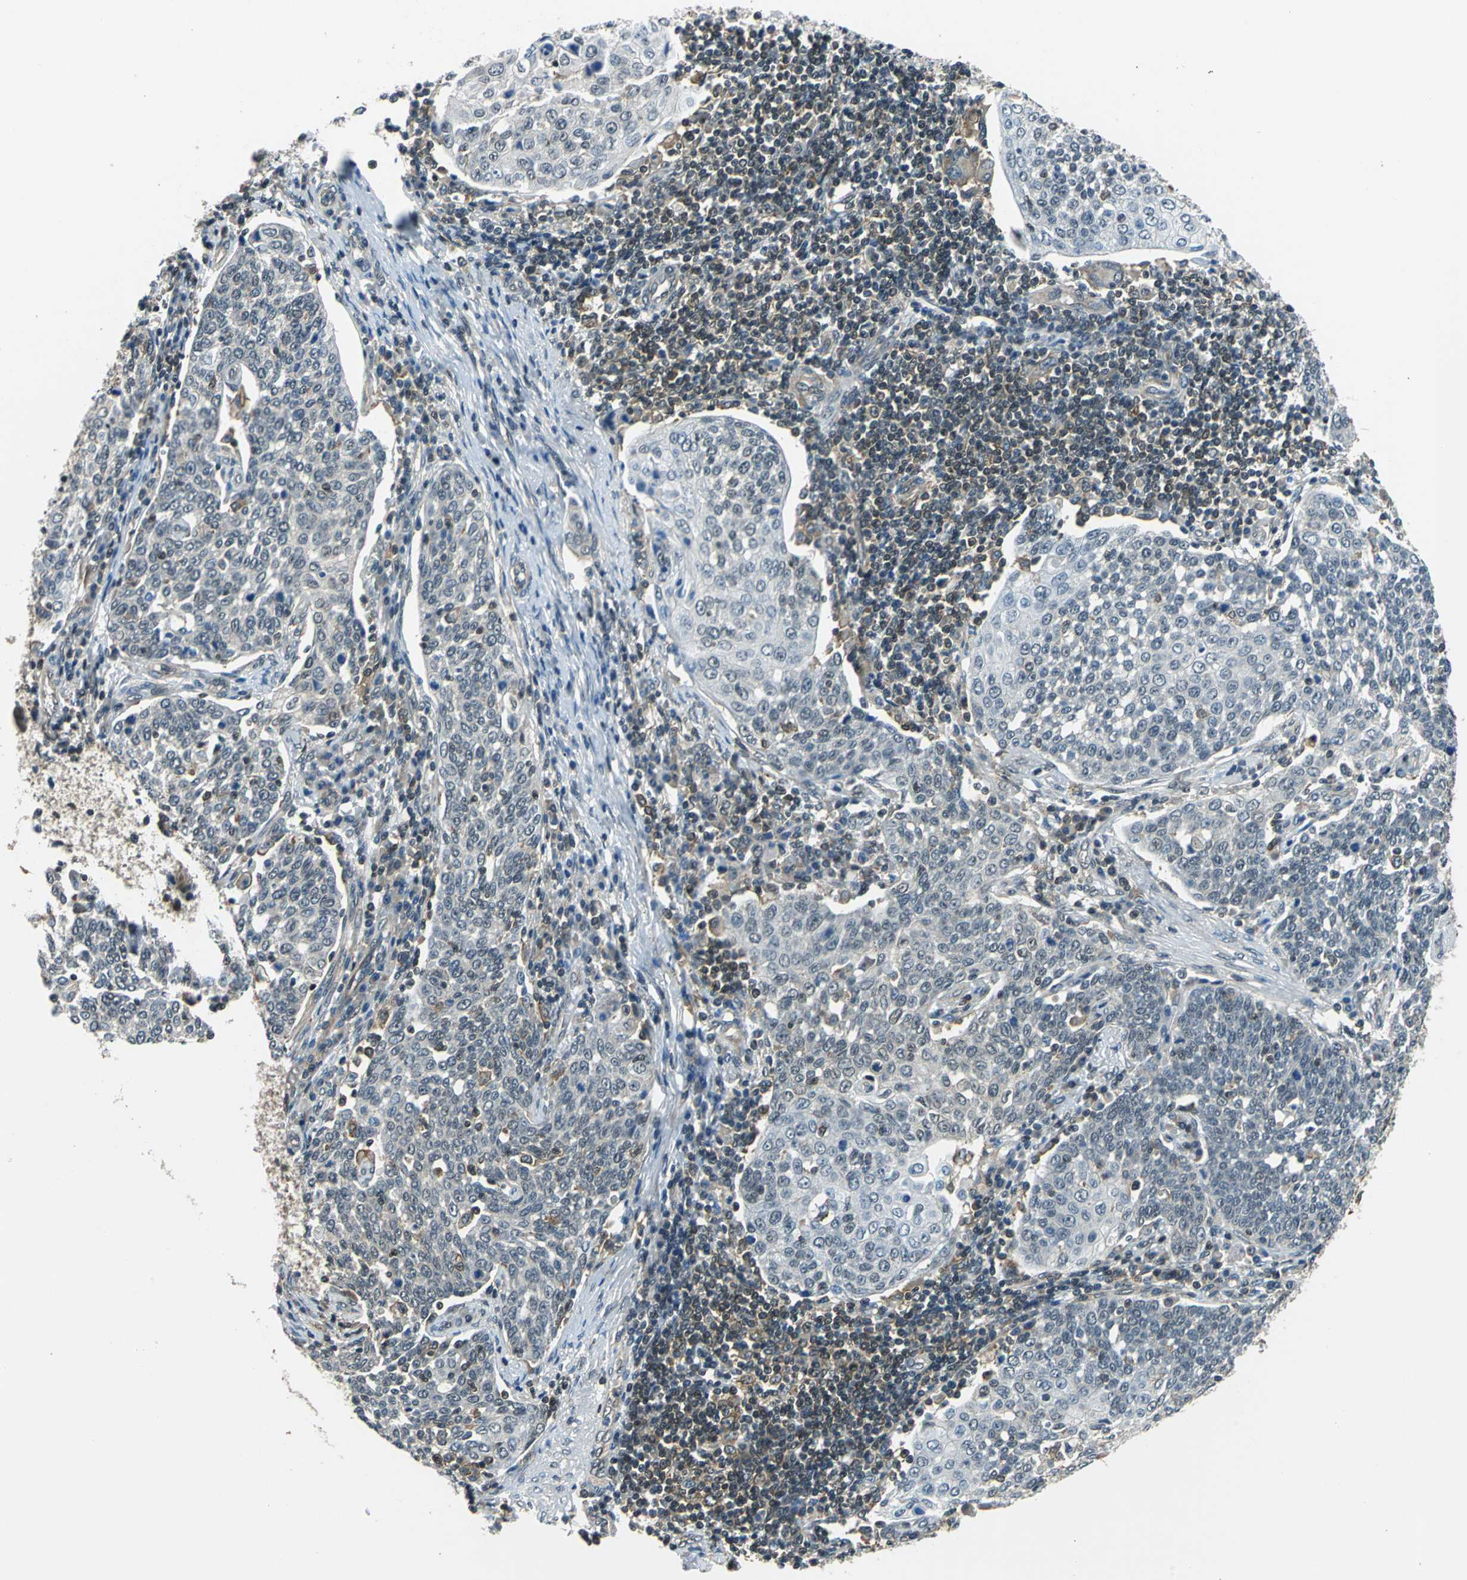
{"staining": {"intensity": "negative", "quantity": "none", "location": "none"}, "tissue": "cervical cancer", "cell_type": "Tumor cells", "image_type": "cancer", "snomed": [{"axis": "morphology", "description": "Squamous cell carcinoma, NOS"}, {"axis": "topography", "description": "Cervix"}], "caption": "DAB (3,3'-diaminobenzidine) immunohistochemical staining of human cervical cancer (squamous cell carcinoma) shows no significant expression in tumor cells. (DAB IHC, high magnification).", "gene": "ARPC3", "patient": {"sex": "female", "age": 34}}